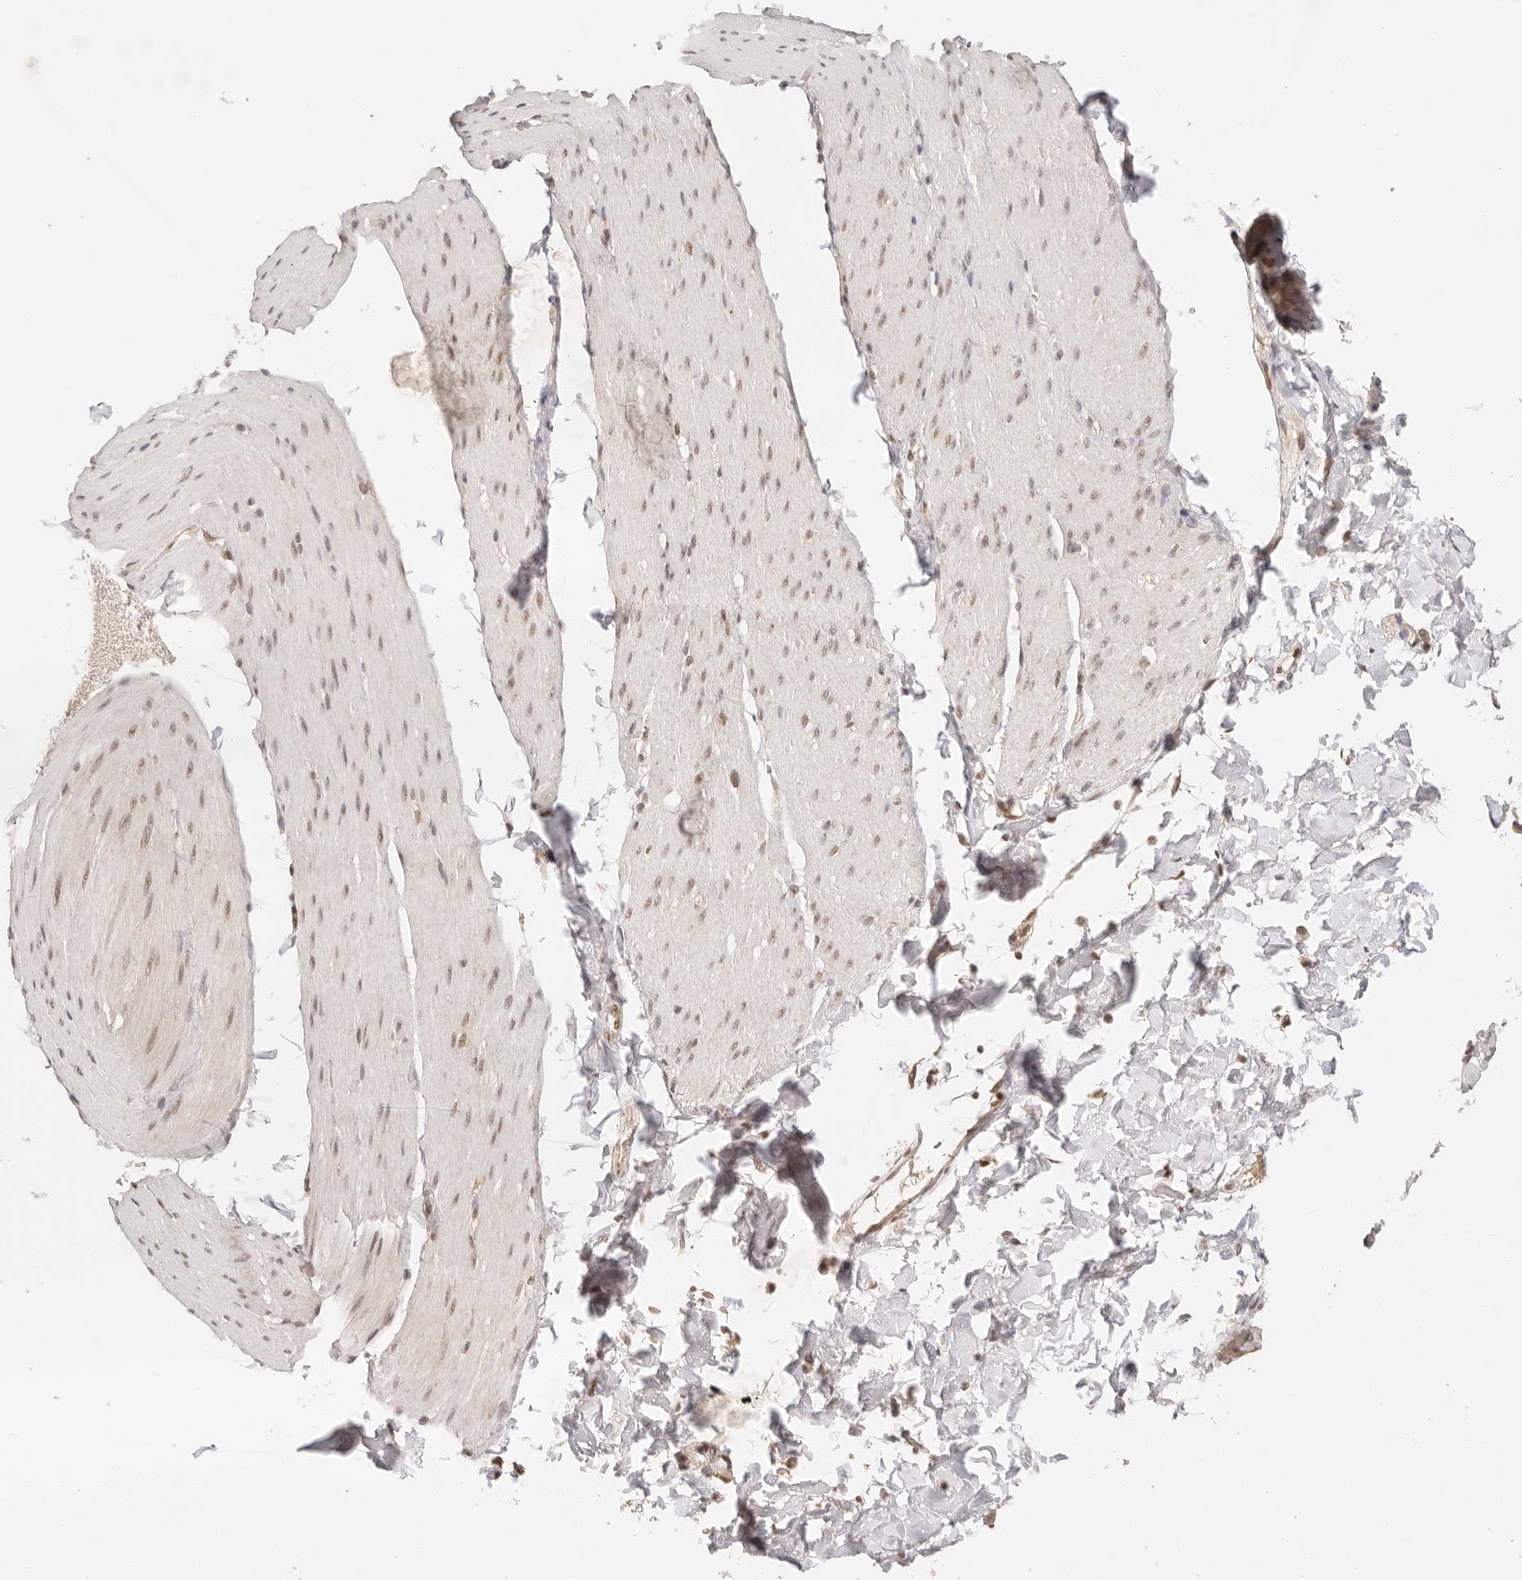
{"staining": {"intensity": "weak", "quantity": ">75%", "location": "nuclear"}, "tissue": "smooth muscle", "cell_type": "Smooth muscle cells", "image_type": "normal", "snomed": [{"axis": "morphology", "description": "Normal tissue, NOS"}, {"axis": "topography", "description": "Smooth muscle"}, {"axis": "topography", "description": "Small intestine"}], "caption": "Human smooth muscle stained with a brown dye demonstrates weak nuclear positive positivity in about >75% of smooth muscle cells.", "gene": "RFC3", "patient": {"sex": "female", "age": 84}}